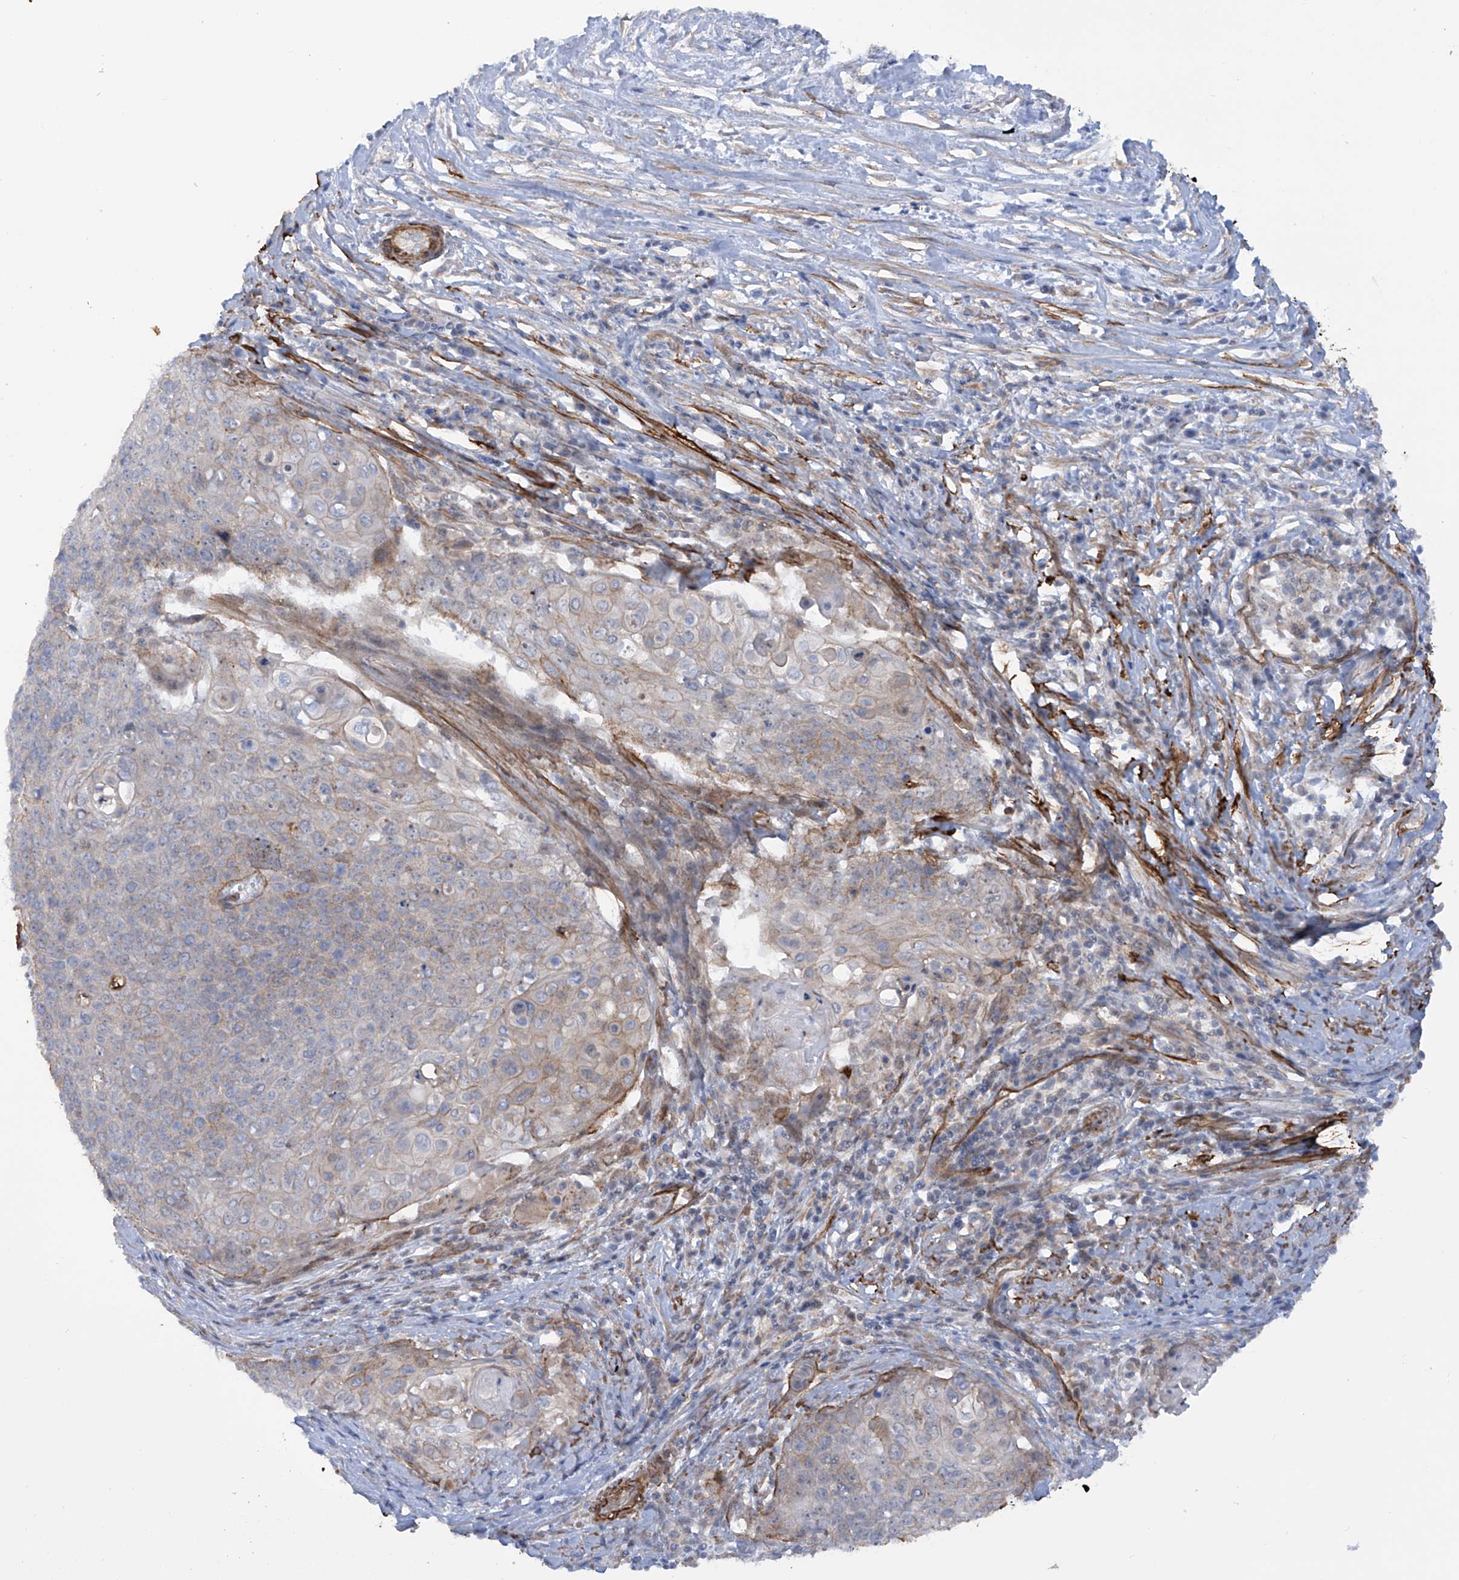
{"staining": {"intensity": "weak", "quantity": "25%-75%", "location": "cytoplasmic/membranous"}, "tissue": "cervical cancer", "cell_type": "Tumor cells", "image_type": "cancer", "snomed": [{"axis": "morphology", "description": "Squamous cell carcinoma, NOS"}, {"axis": "topography", "description": "Cervix"}], "caption": "Human squamous cell carcinoma (cervical) stained for a protein (brown) demonstrates weak cytoplasmic/membranous positive positivity in about 25%-75% of tumor cells.", "gene": "ZNF490", "patient": {"sex": "female", "age": 39}}